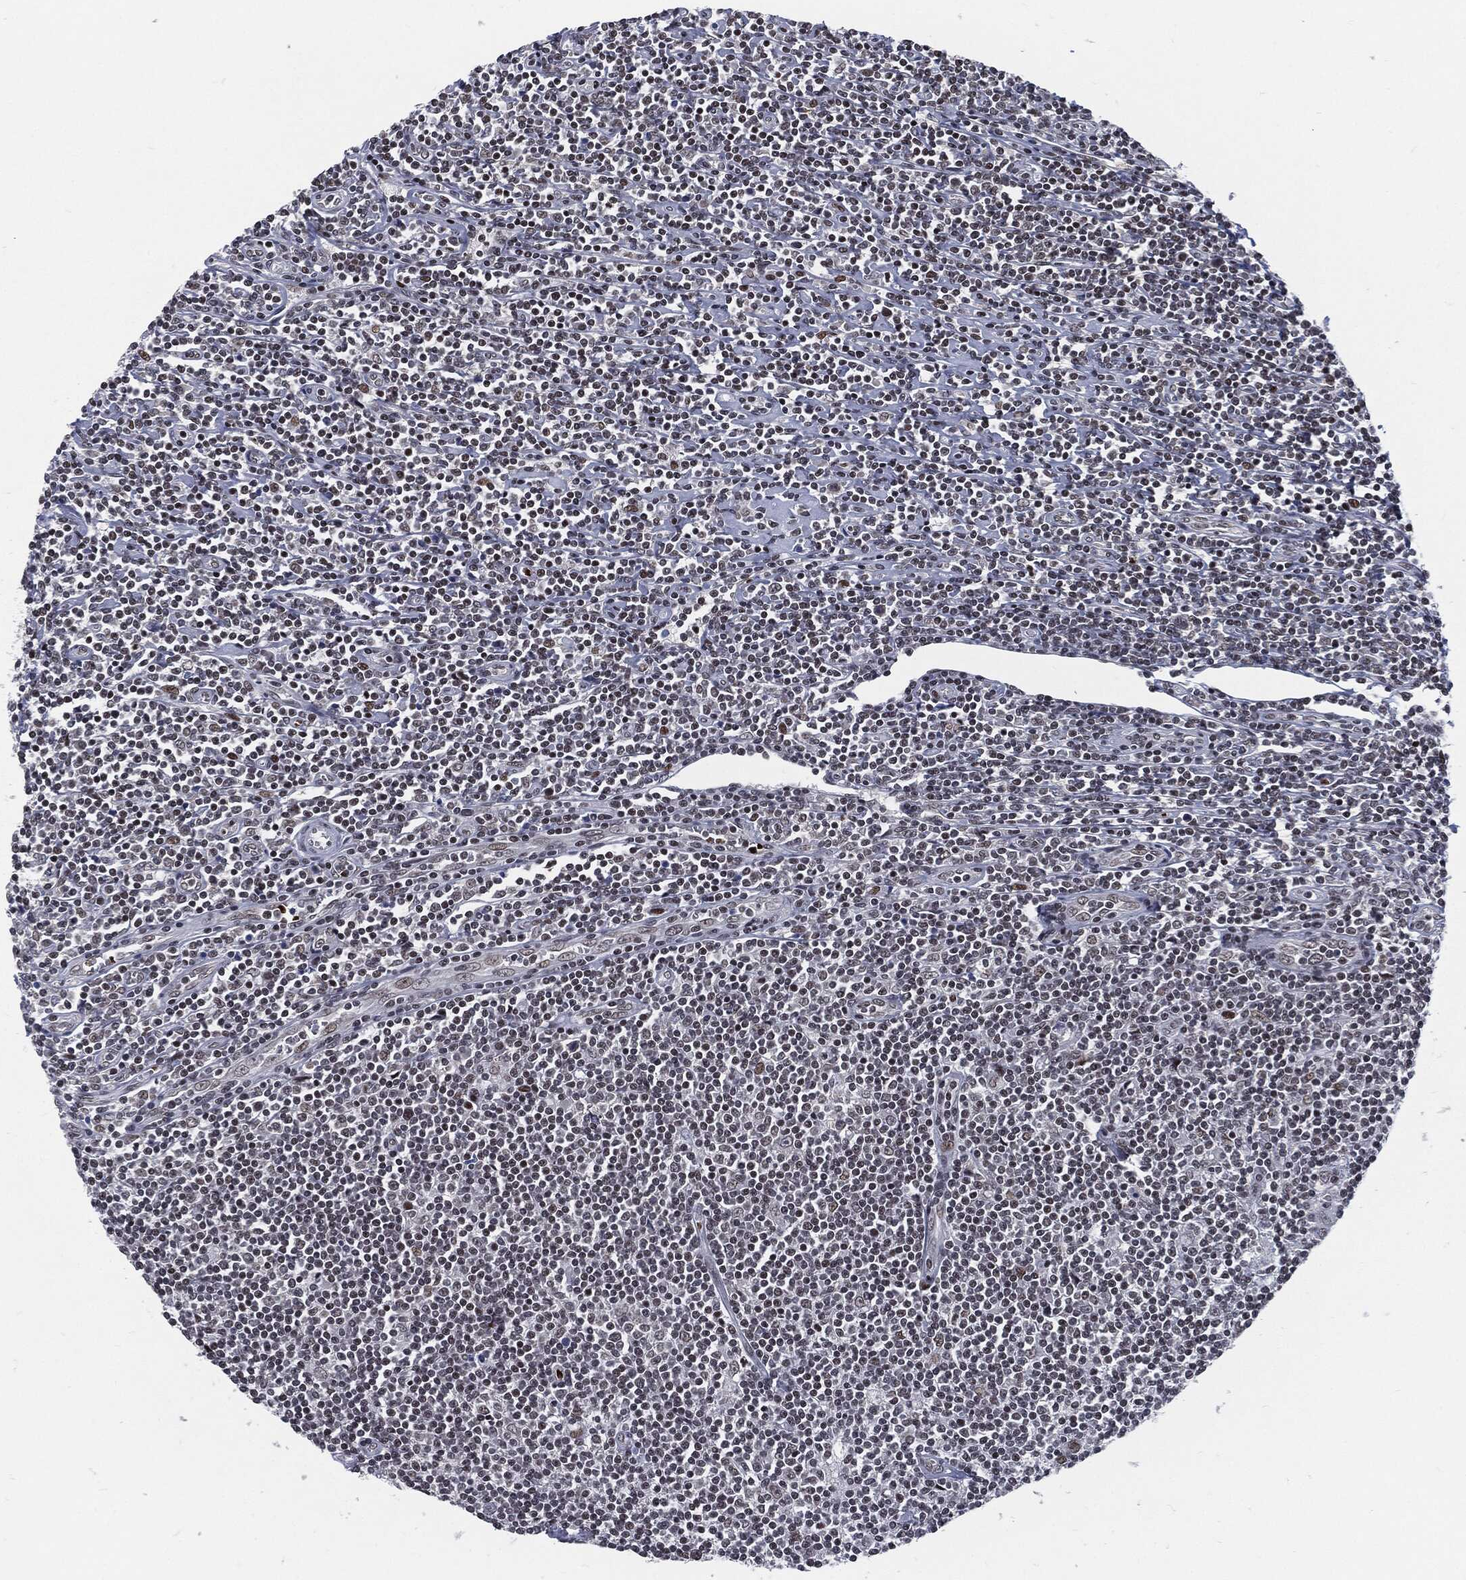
{"staining": {"intensity": "negative", "quantity": "none", "location": "none"}, "tissue": "lymphoma", "cell_type": "Tumor cells", "image_type": "cancer", "snomed": [{"axis": "morphology", "description": "Hodgkin's disease, NOS"}, {"axis": "topography", "description": "Lymph node"}], "caption": "There is no significant expression in tumor cells of lymphoma. (DAB IHC, high magnification).", "gene": "ANXA1", "patient": {"sex": "male", "age": 40}}